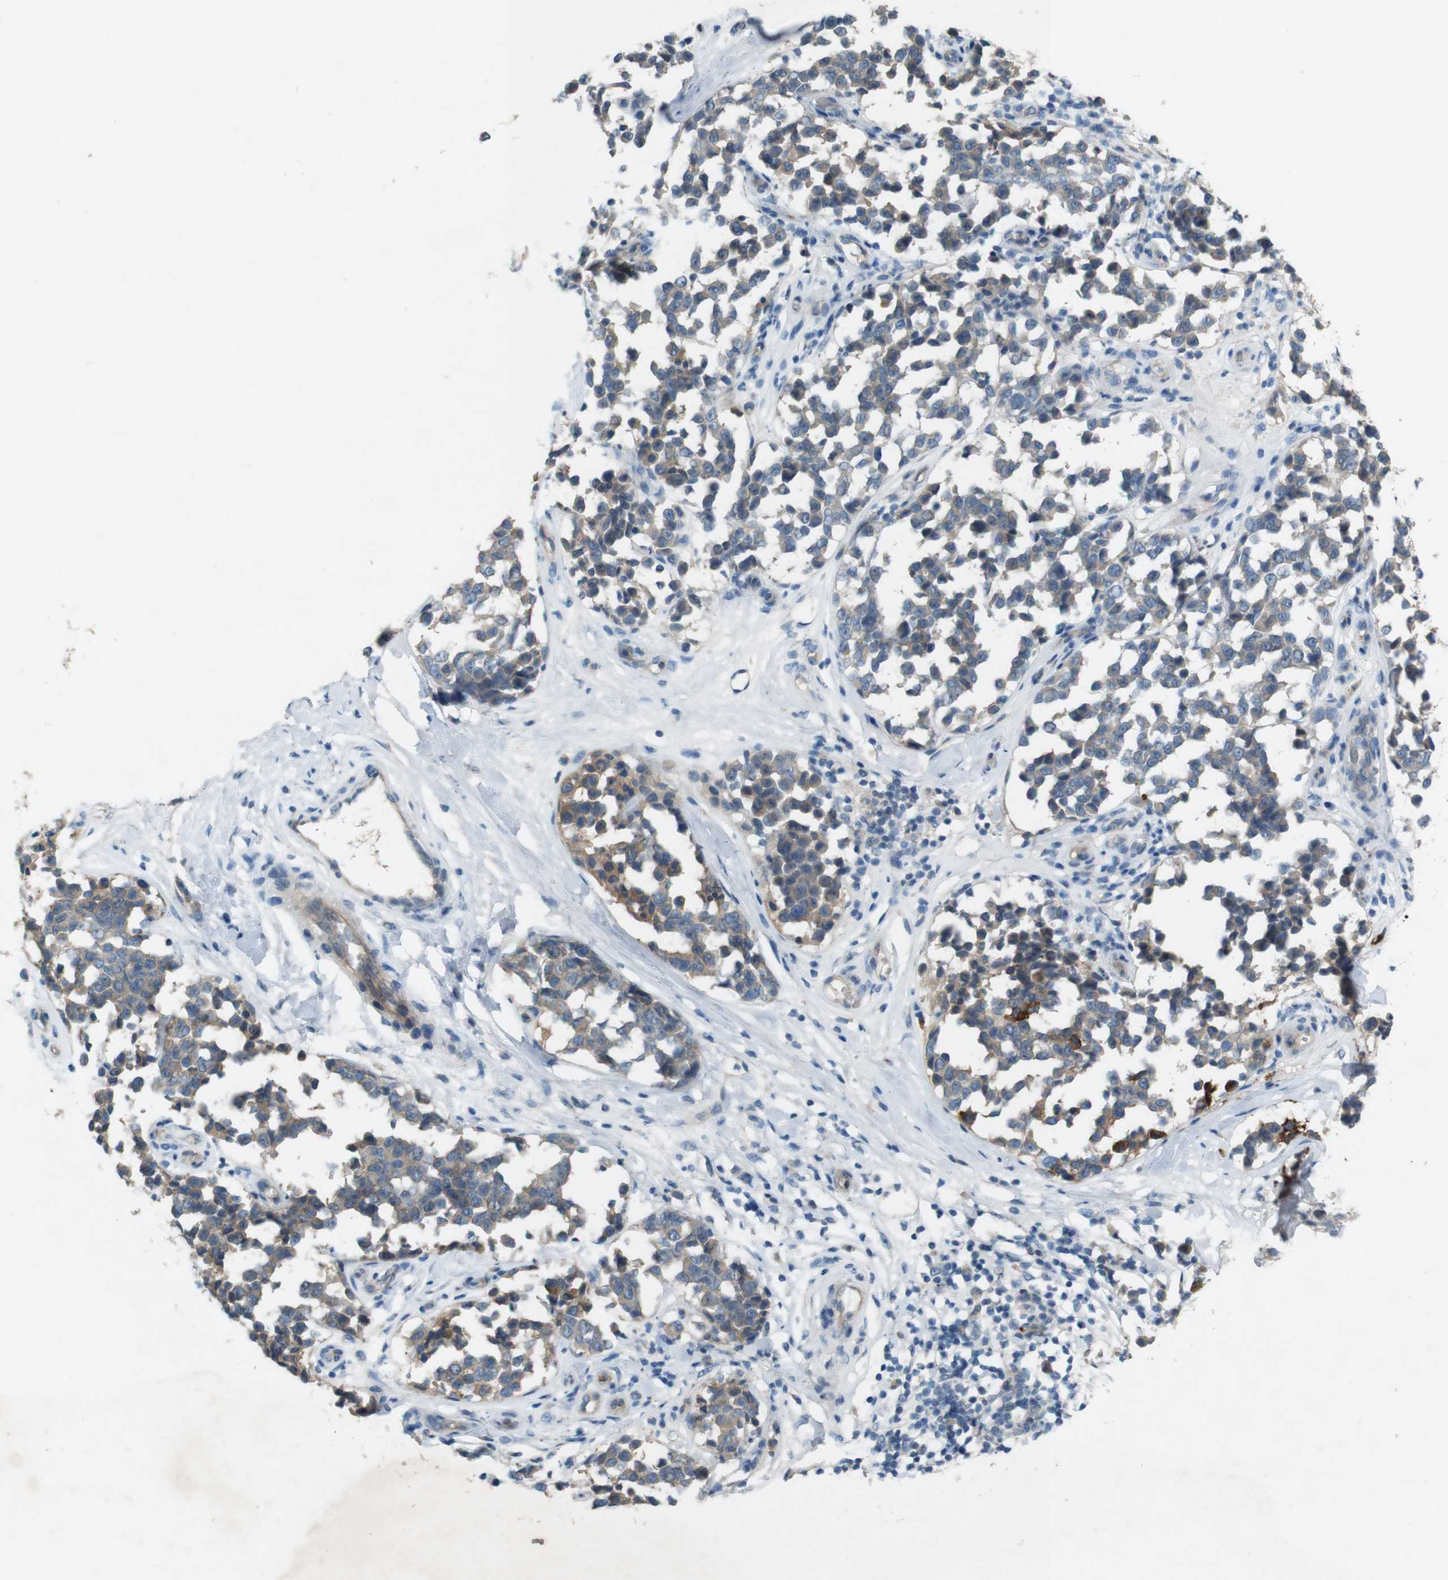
{"staining": {"intensity": "weak", "quantity": ">75%", "location": "cytoplasmic/membranous"}, "tissue": "melanoma", "cell_type": "Tumor cells", "image_type": "cancer", "snomed": [{"axis": "morphology", "description": "Malignant melanoma, NOS"}, {"axis": "topography", "description": "Skin"}], "caption": "IHC image of human malignant melanoma stained for a protein (brown), which reveals low levels of weak cytoplasmic/membranous positivity in approximately >75% of tumor cells.", "gene": "PVR", "patient": {"sex": "female", "age": 64}}